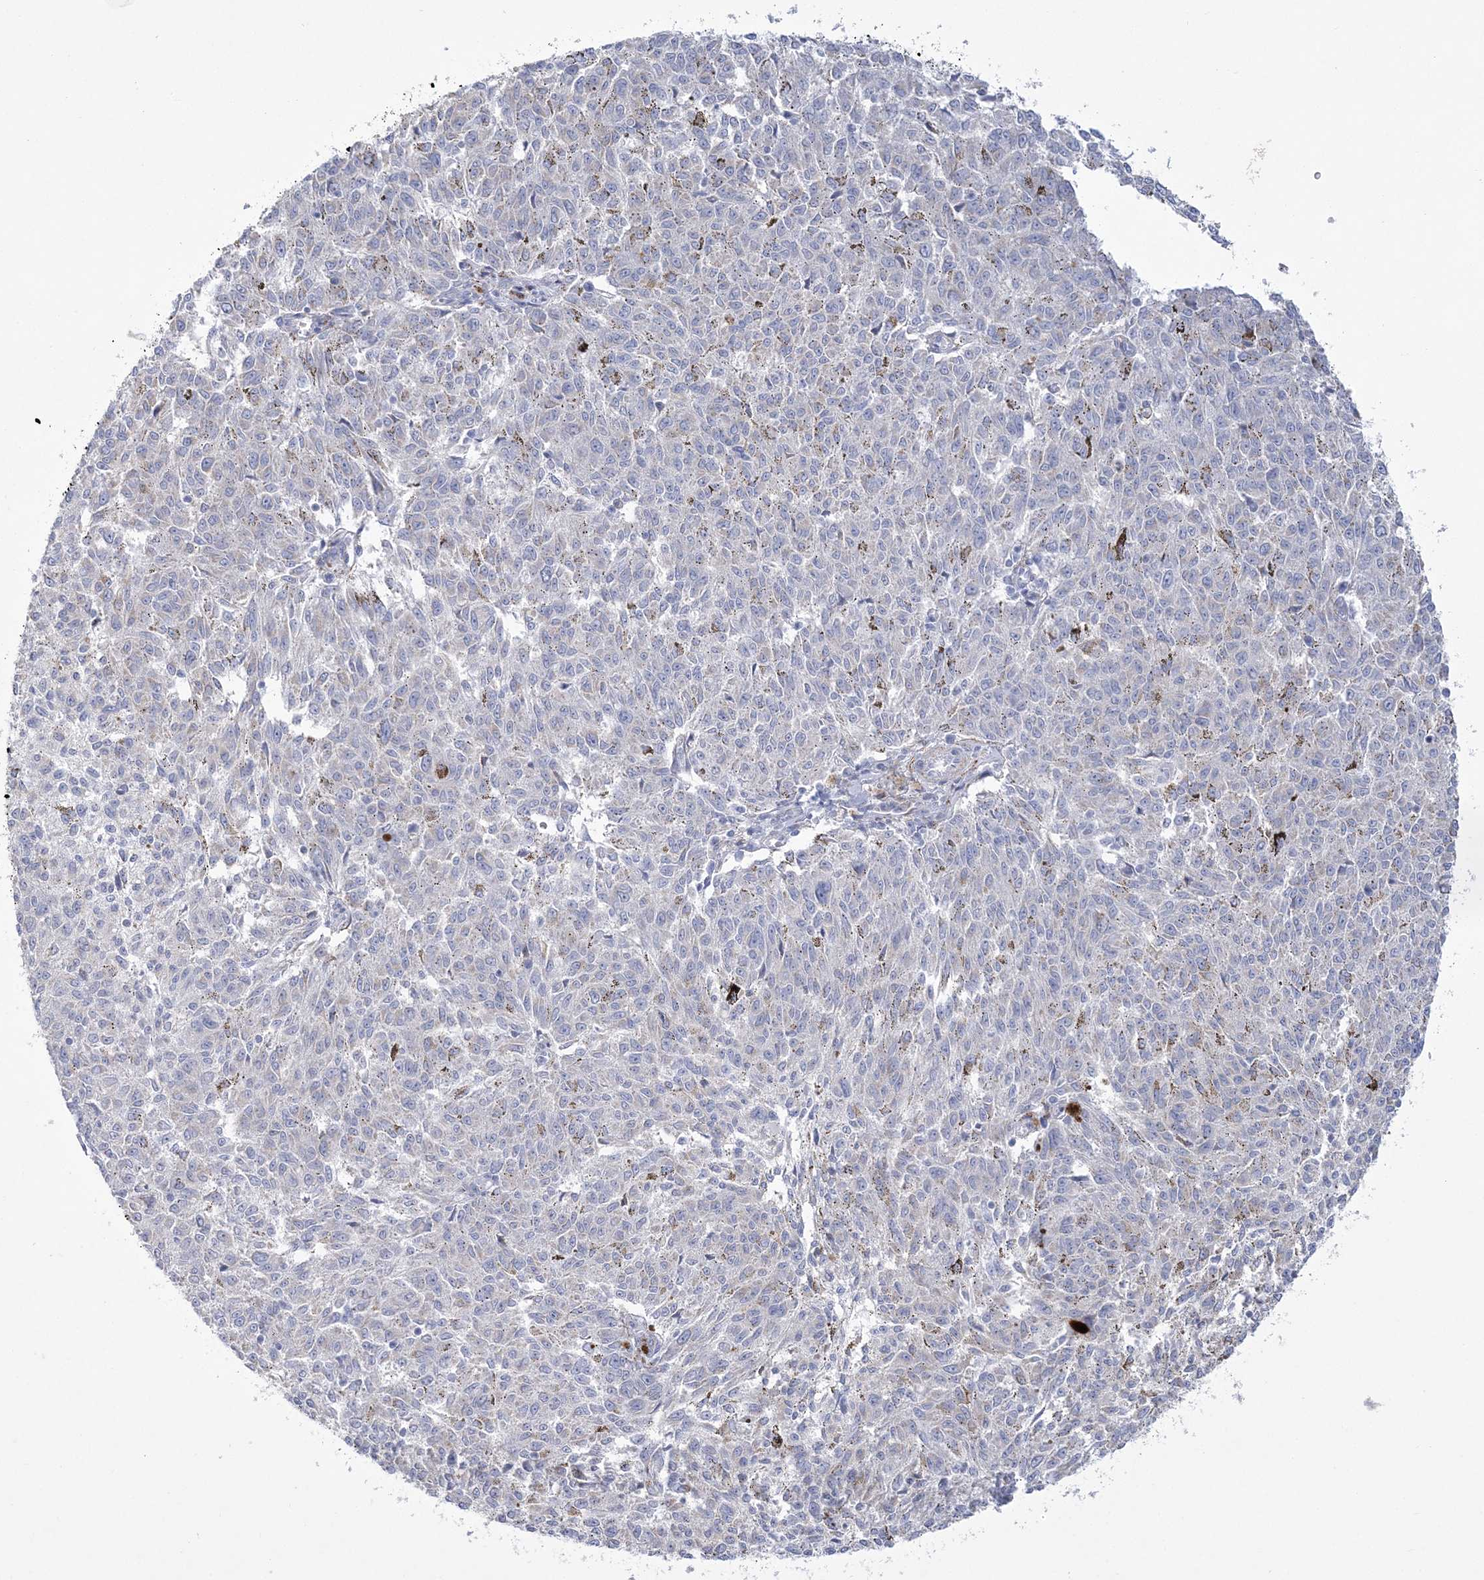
{"staining": {"intensity": "negative", "quantity": "none", "location": "none"}, "tissue": "melanoma", "cell_type": "Tumor cells", "image_type": "cancer", "snomed": [{"axis": "morphology", "description": "Malignant melanoma, NOS"}, {"axis": "topography", "description": "Skin"}], "caption": "This is an immunohistochemistry image of human malignant melanoma. There is no staining in tumor cells.", "gene": "WDR27", "patient": {"sex": "female", "age": 72}}